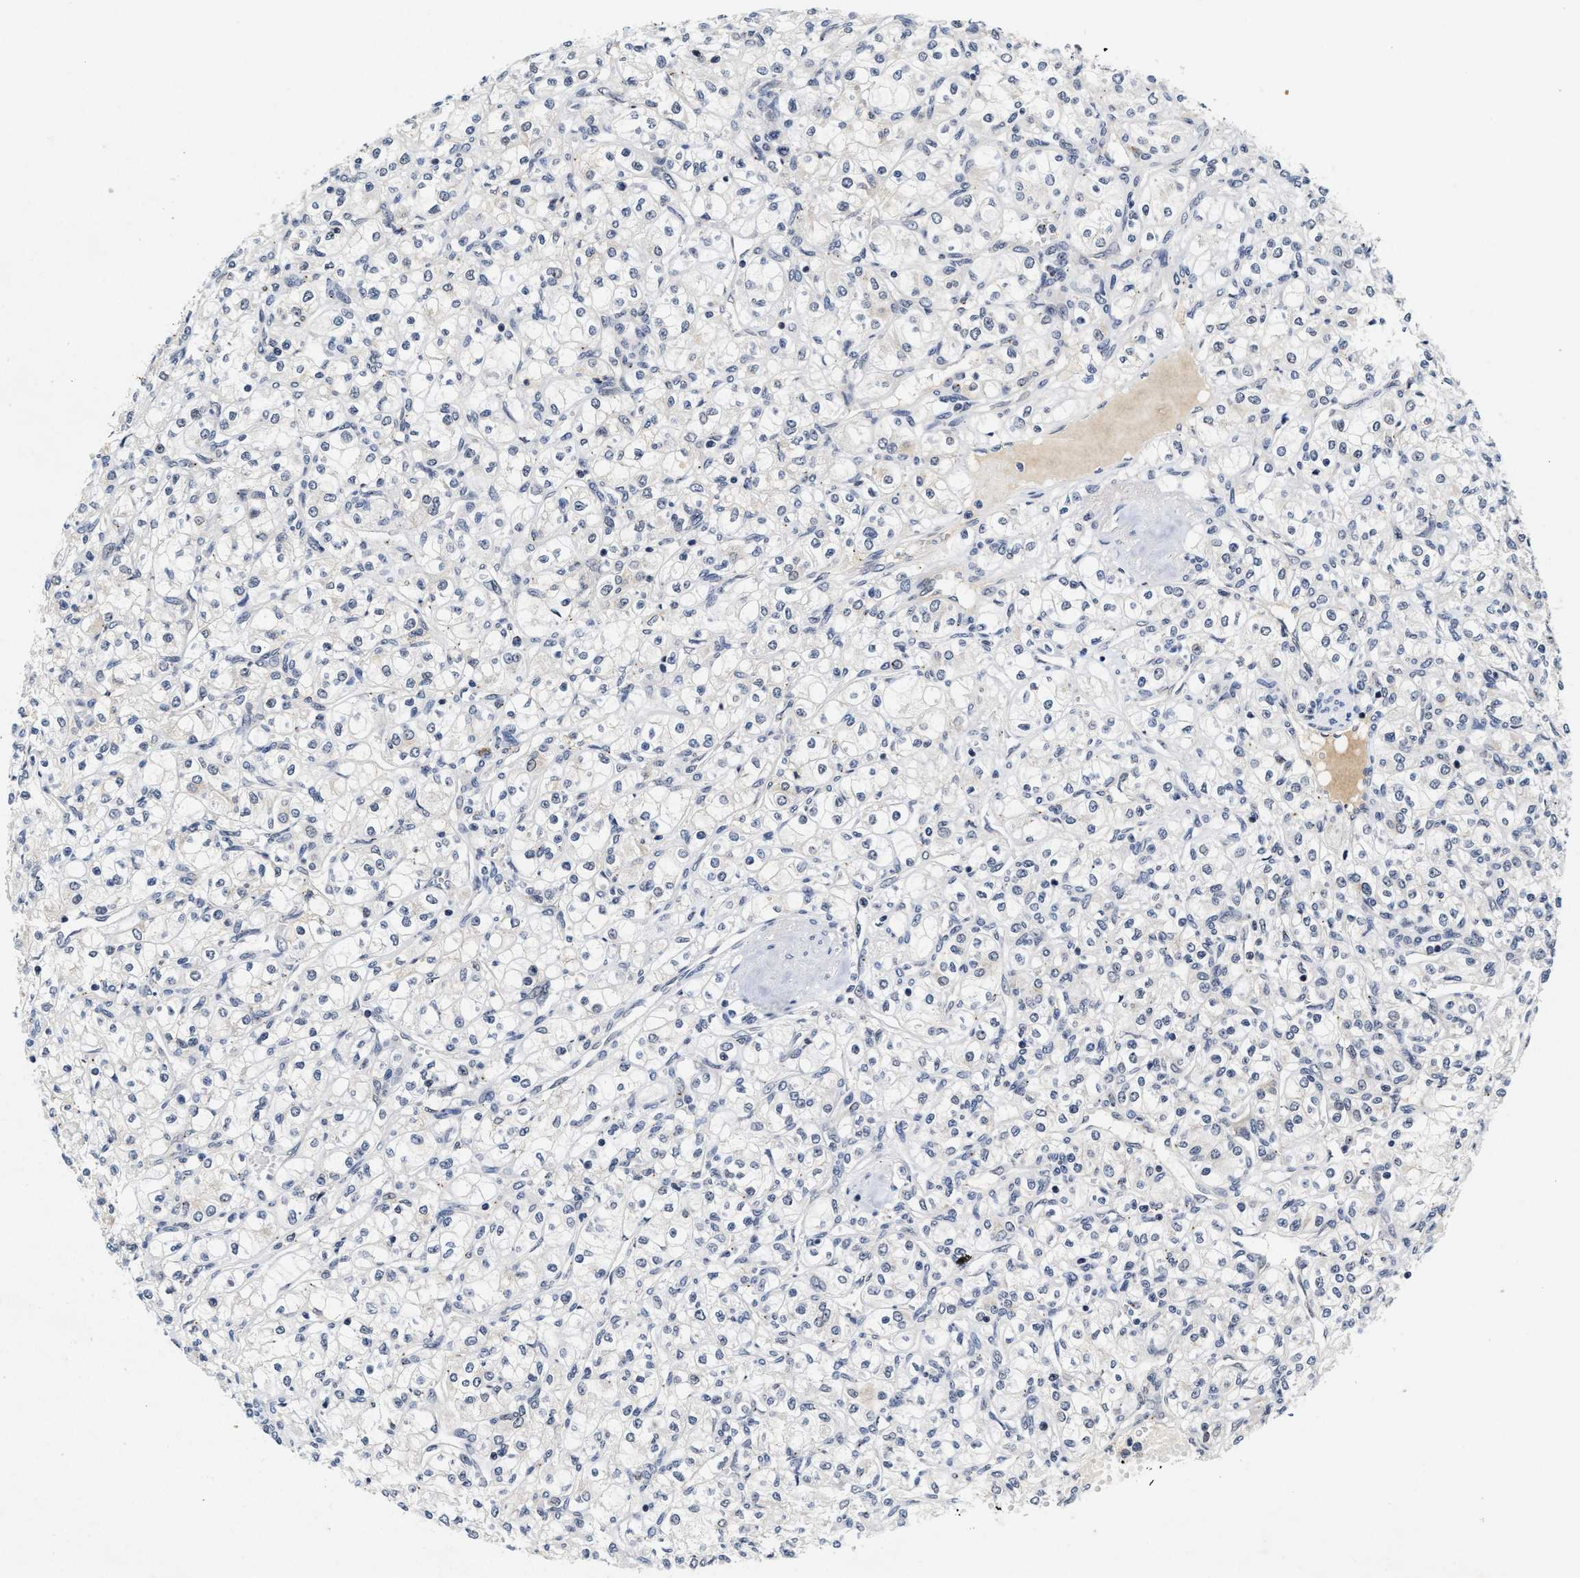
{"staining": {"intensity": "negative", "quantity": "none", "location": "none"}, "tissue": "renal cancer", "cell_type": "Tumor cells", "image_type": "cancer", "snomed": [{"axis": "morphology", "description": "Adenocarcinoma, NOS"}, {"axis": "topography", "description": "Kidney"}], "caption": "Protein analysis of renal cancer (adenocarcinoma) shows no significant staining in tumor cells.", "gene": "INIP", "patient": {"sex": "male", "age": 77}}